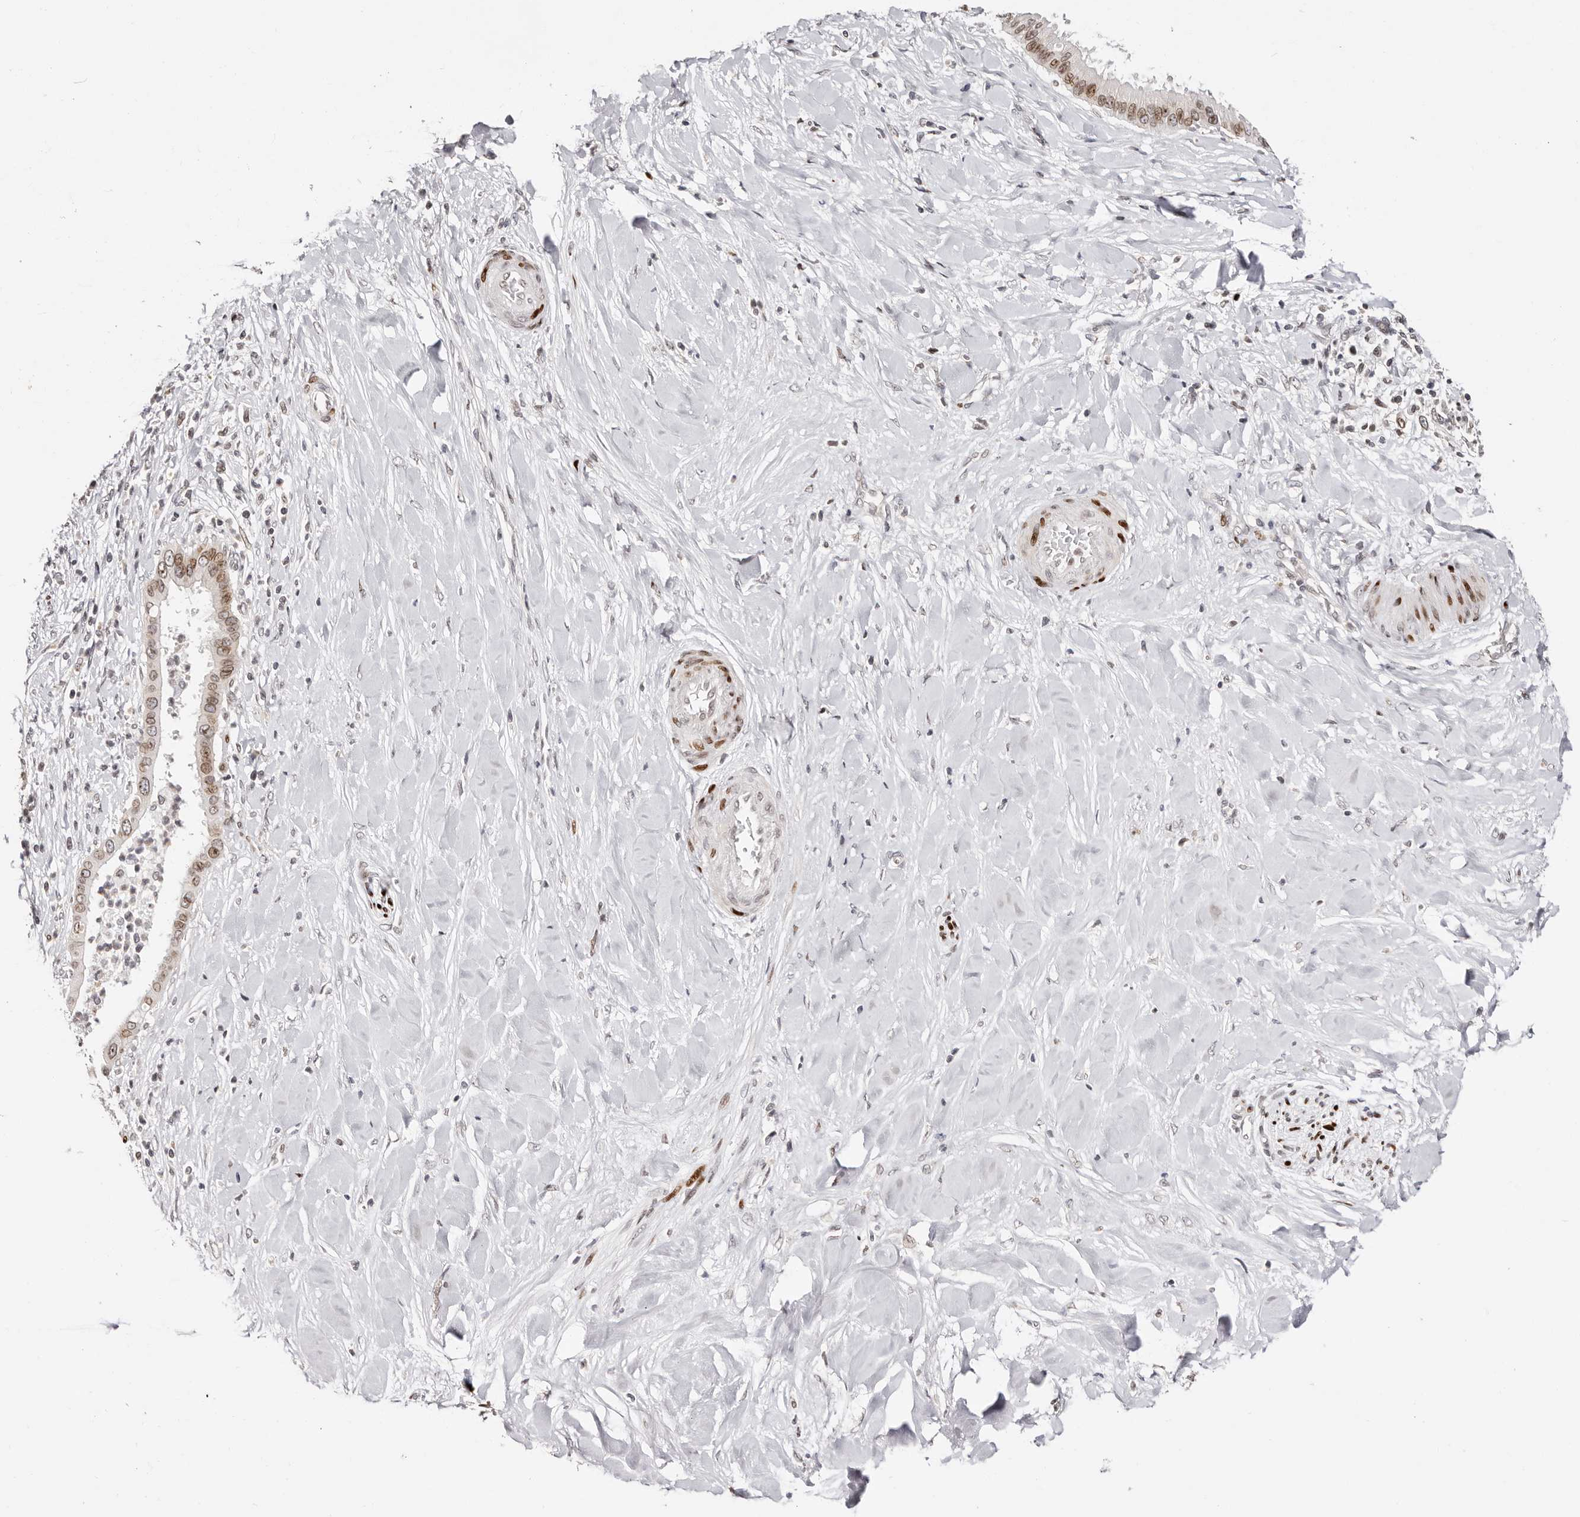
{"staining": {"intensity": "moderate", "quantity": ">75%", "location": "cytoplasmic/membranous,nuclear"}, "tissue": "liver cancer", "cell_type": "Tumor cells", "image_type": "cancer", "snomed": [{"axis": "morphology", "description": "Cholangiocarcinoma"}, {"axis": "topography", "description": "Liver"}], "caption": "Immunohistochemical staining of cholangiocarcinoma (liver) shows moderate cytoplasmic/membranous and nuclear protein staining in approximately >75% of tumor cells.", "gene": "NUP153", "patient": {"sex": "female", "age": 54}}